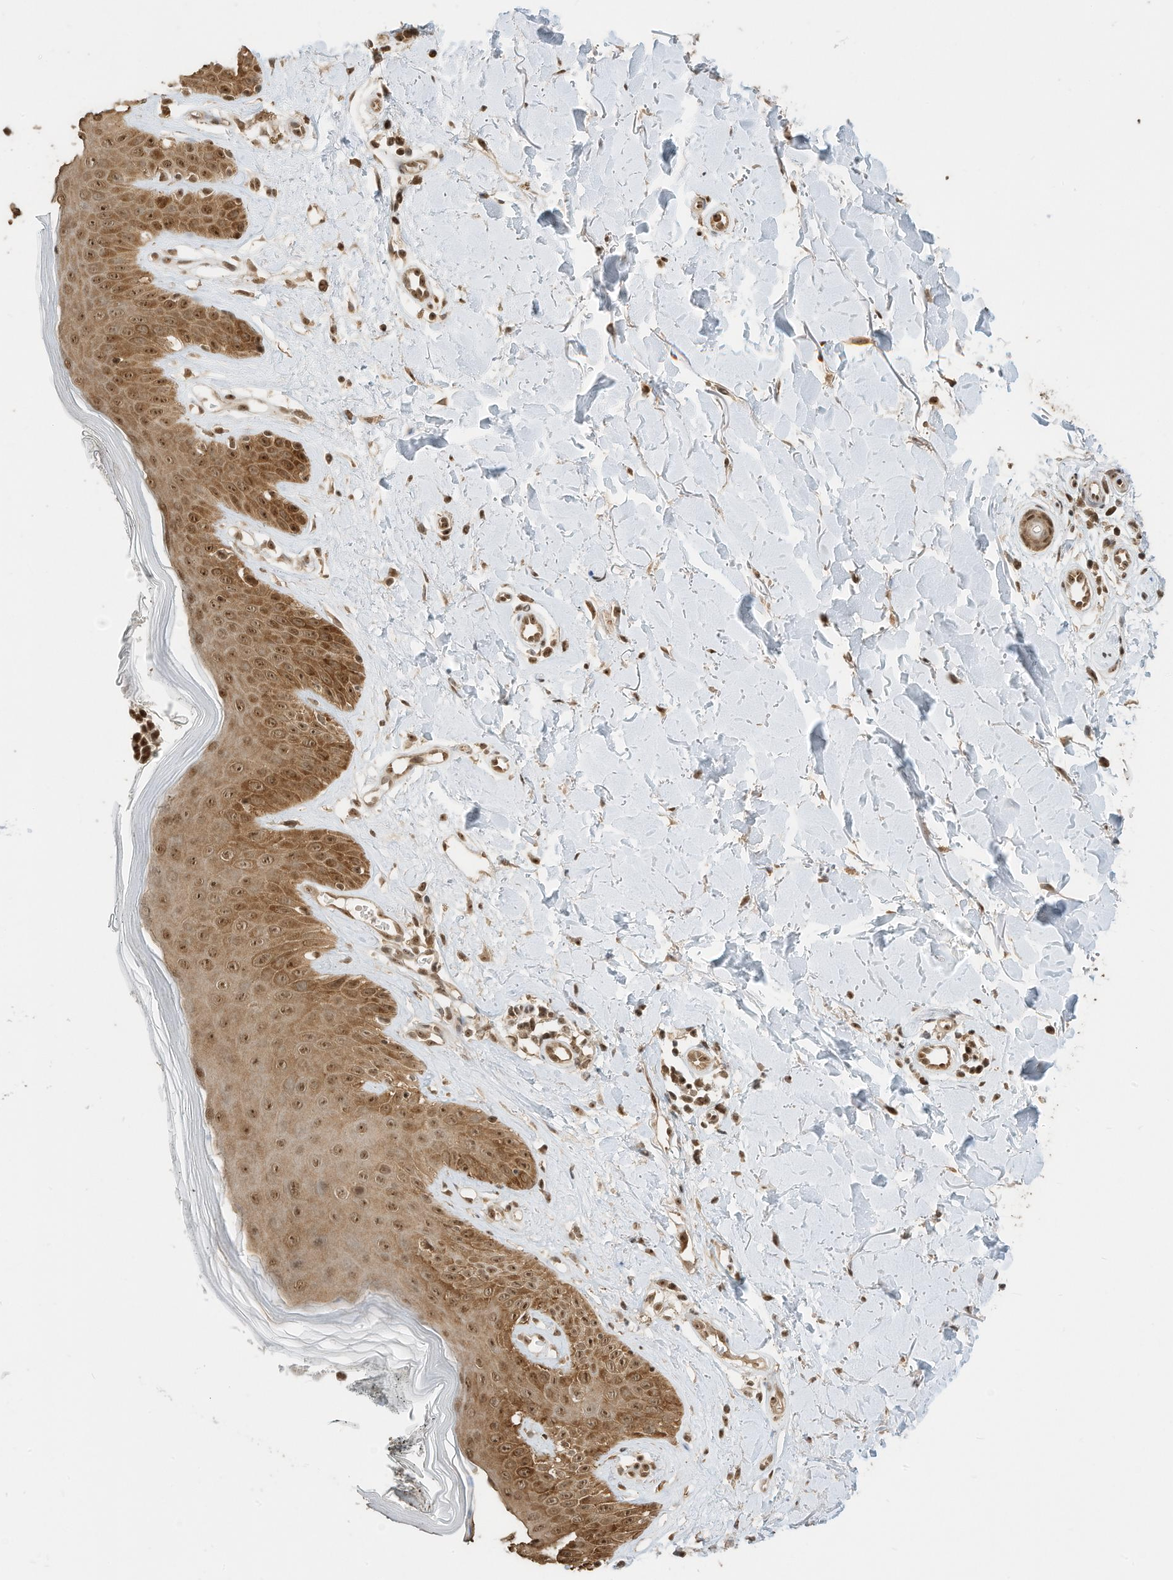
{"staining": {"intensity": "moderate", "quantity": ">75%", "location": "cytoplasmic/membranous,nuclear"}, "tissue": "skin", "cell_type": "Fibroblasts", "image_type": "normal", "snomed": [{"axis": "morphology", "description": "Normal tissue, NOS"}, {"axis": "topography", "description": "Skin"}], "caption": "Fibroblasts show medium levels of moderate cytoplasmic/membranous,nuclear expression in approximately >75% of cells in unremarkable human skin.", "gene": "ZNF195", "patient": {"sex": "female", "age": 64}}